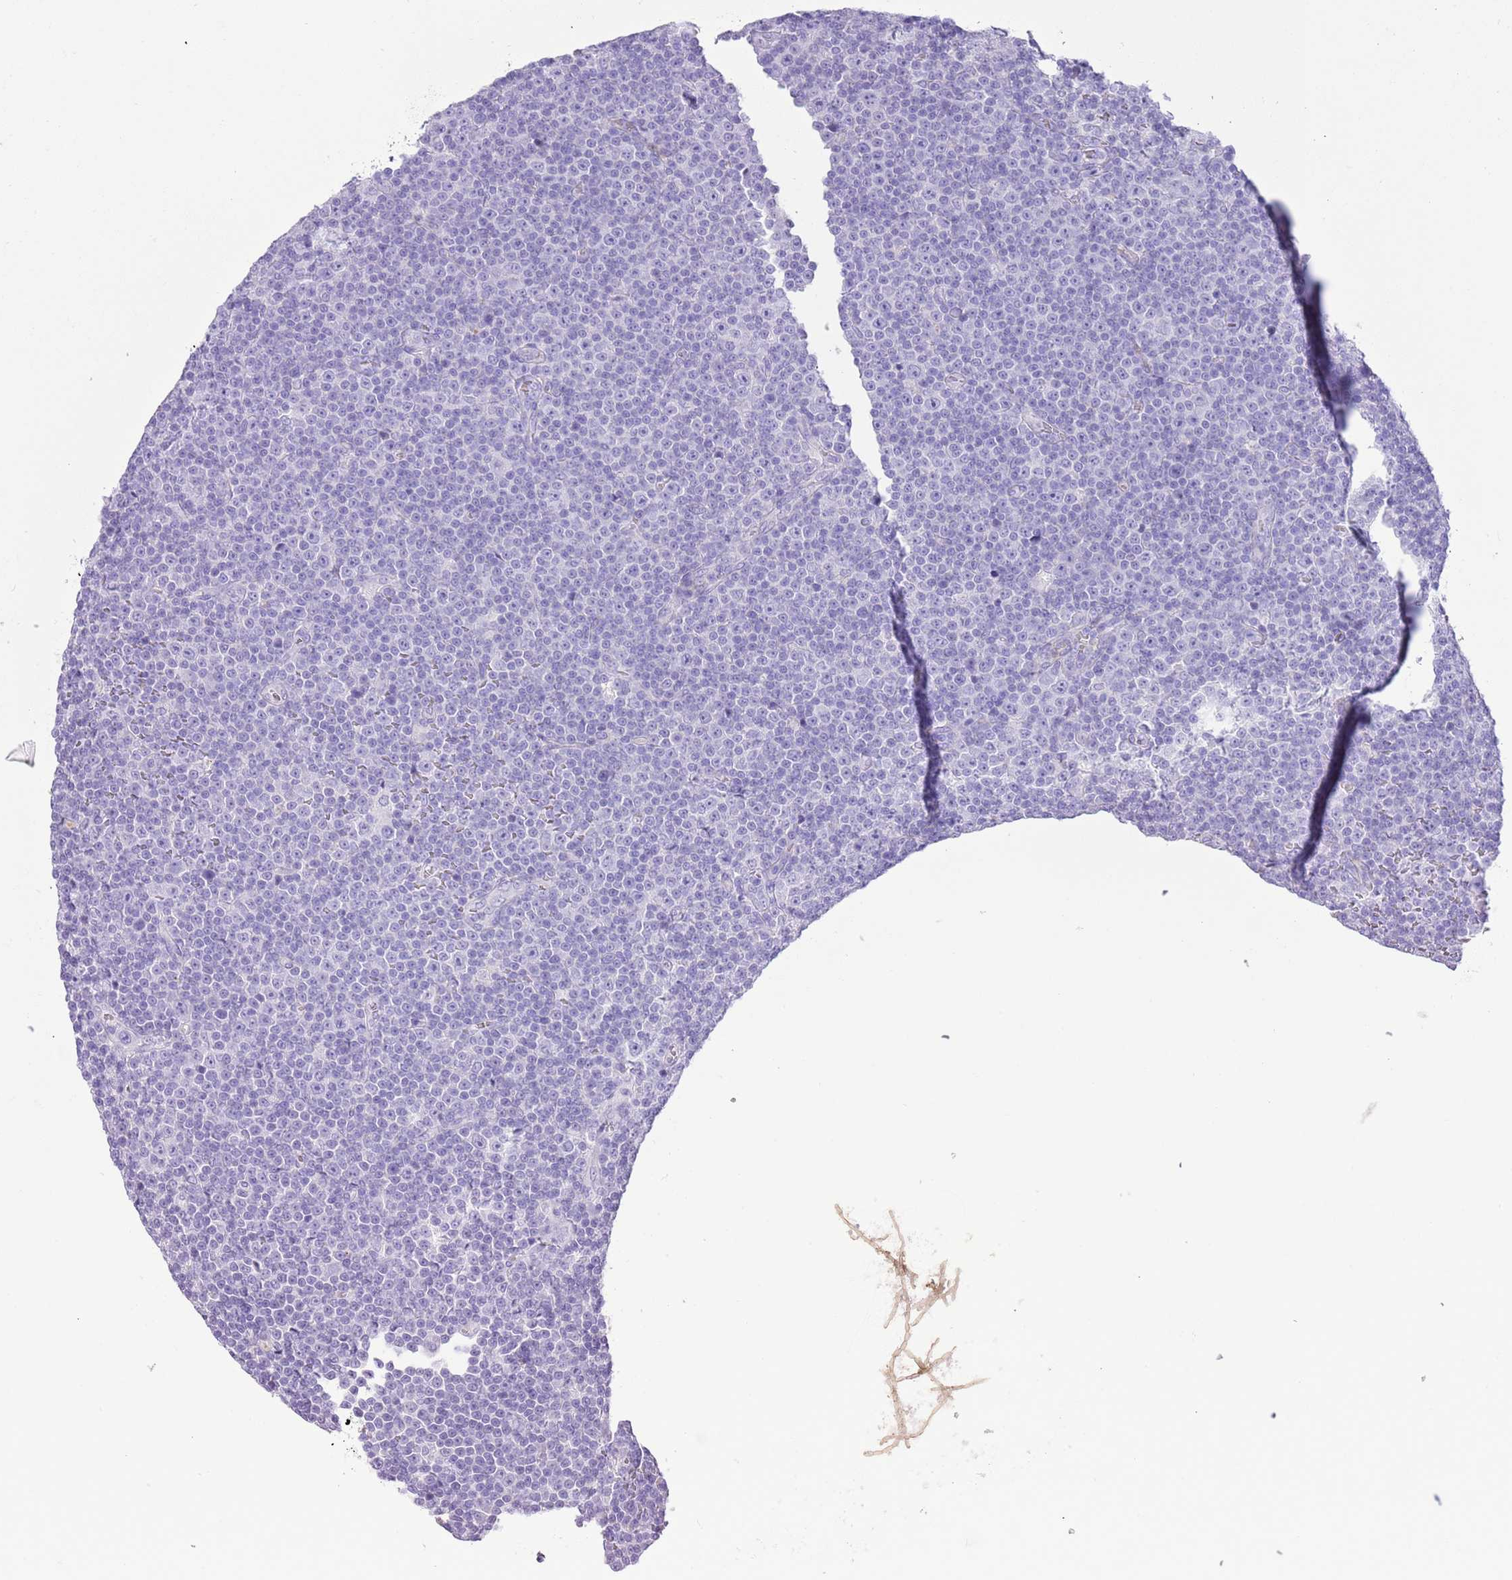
{"staining": {"intensity": "negative", "quantity": "none", "location": "none"}, "tissue": "lymphoma", "cell_type": "Tumor cells", "image_type": "cancer", "snomed": [{"axis": "morphology", "description": "Malignant lymphoma, non-Hodgkin's type, Low grade"}, {"axis": "topography", "description": "Lymph node"}], "caption": "IHC image of human malignant lymphoma, non-Hodgkin's type (low-grade) stained for a protein (brown), which reveals no expression in tumor cells.", "gene": "OR2Z1", "patient": {"sex": "female", "age": 67}}